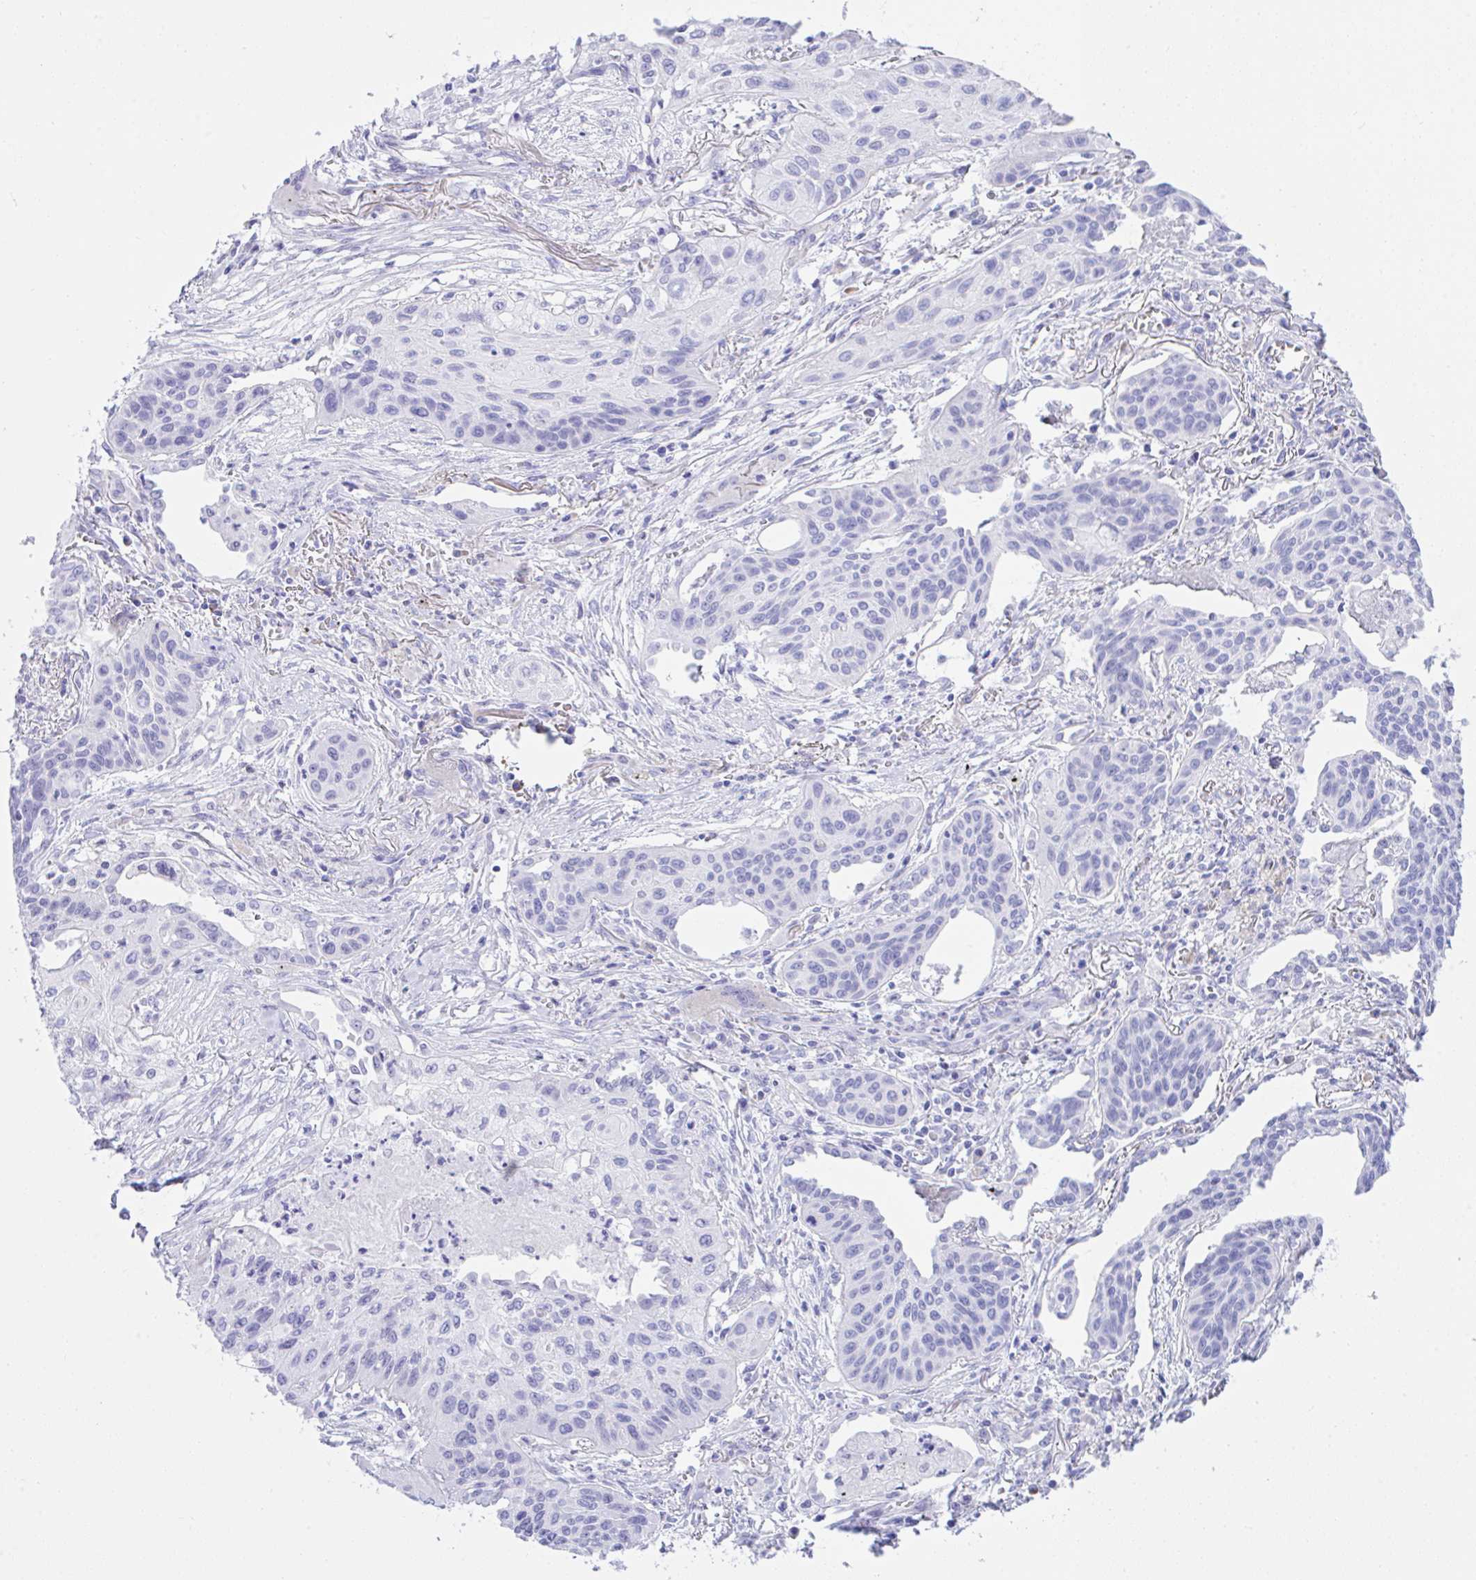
{"staining": {"intensity": "negative", "quantity": "none", "location": "none"}, "tissue": "lung cancer", "cell_type": "Tumor cells", "image_type": "cancer", "snomed": [{"axis": "morphology", "description": "Squamous cell carcinoma, NOS"}, {"axis": "topography", "description": "Lung"}], "caption": "Histopathology image shows no protein positivity in tumor cells of squamous cell carcinoma (lung) tissue.", "gene": "SEL1L2", "patient": {"sex": "male", "age": 71}}